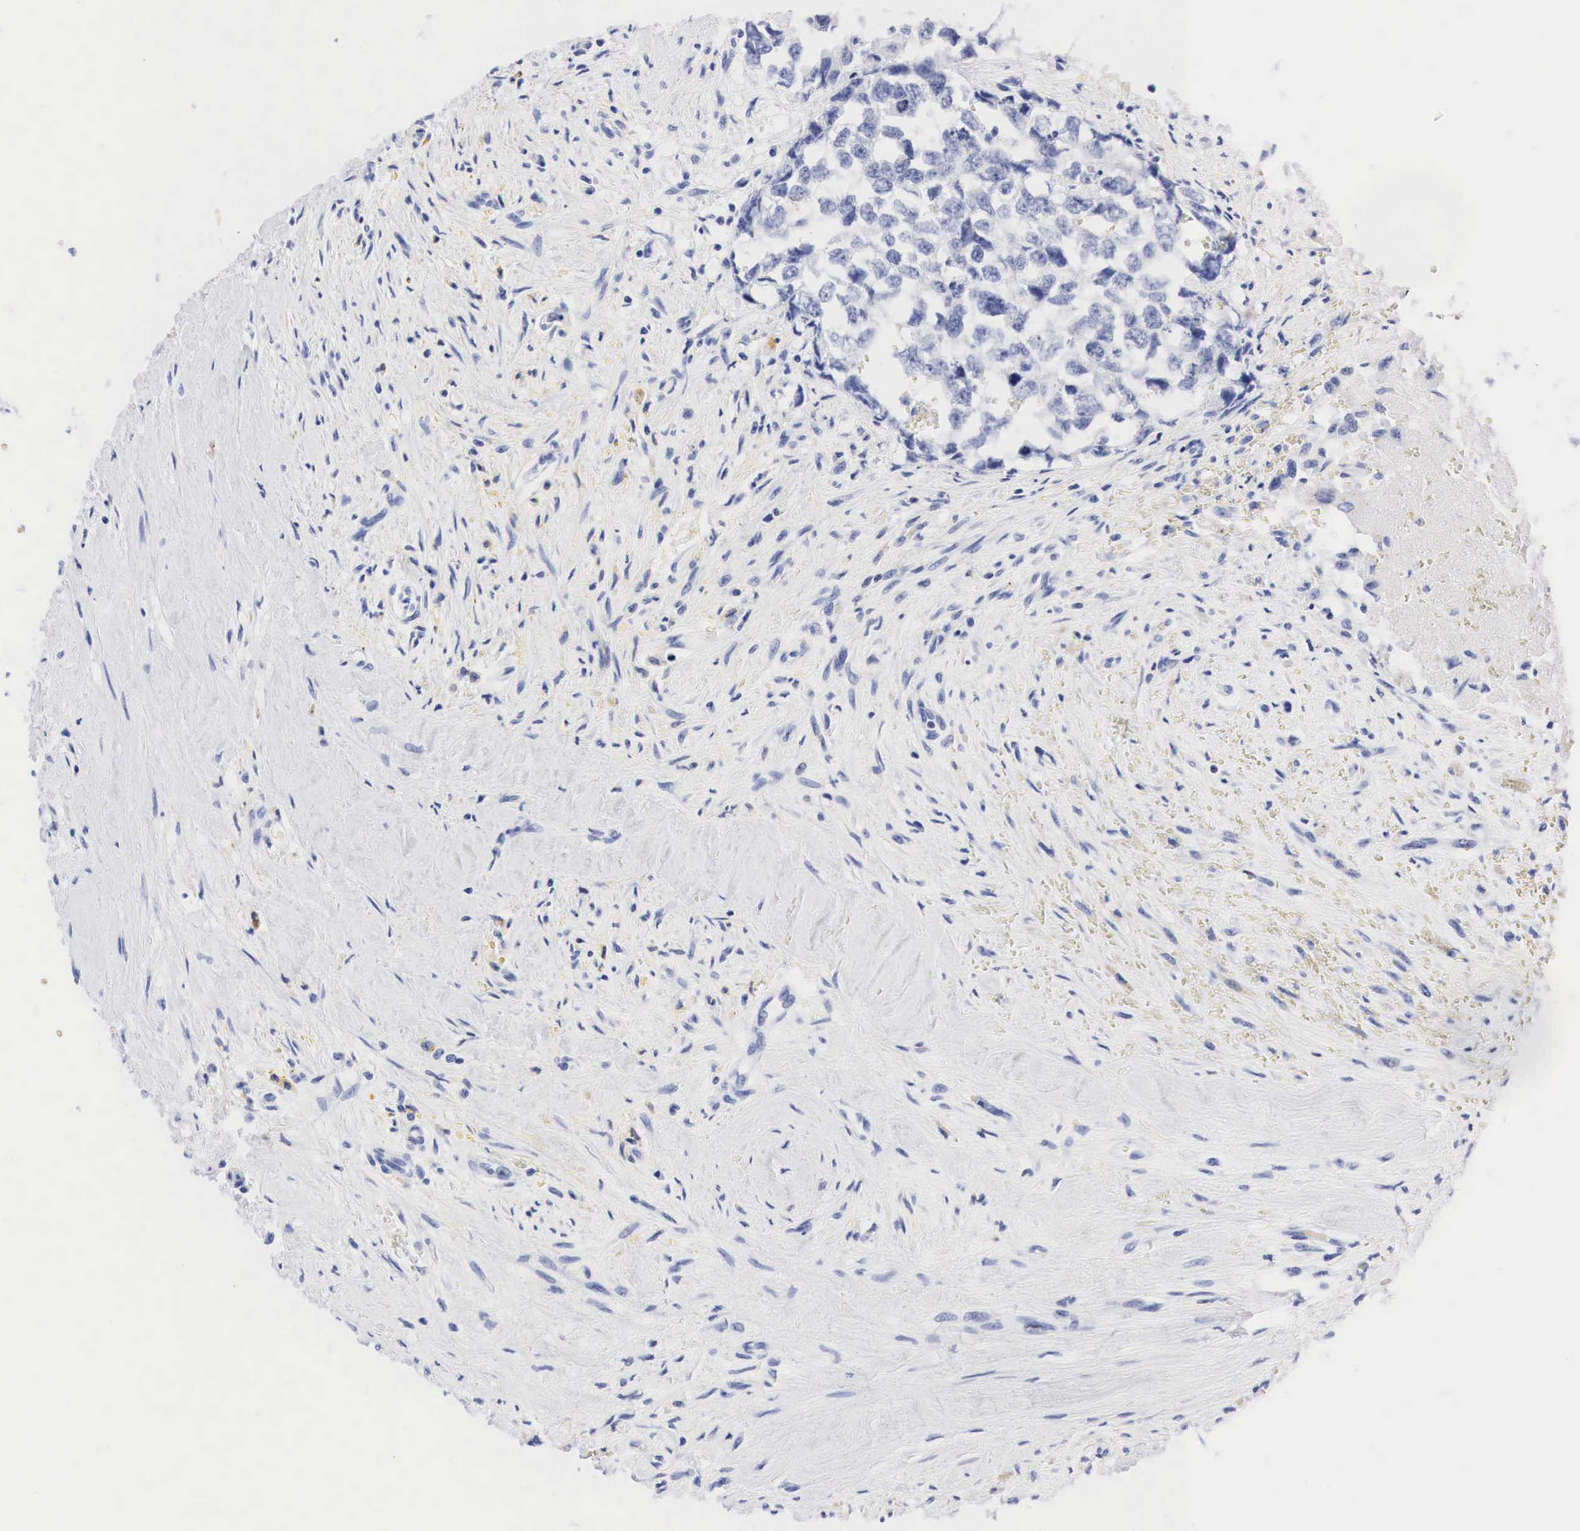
{"staining": {"intensity": "negative", "quantity": "none", "location": "none"}, "tissue": "testis cancer", "cell_type": "Tumor cells", "image_type": "cancer", "snomed": [{"axis": "morphology", "description": "Carcinoma, Embryonal, NOS"}, {"axis": "topography", "description": "Testis"}], "caption": "IHC histopathology image of neoplastic tissue: human embryonal carcinoma (testis) stained with DAB (3,3'-diaminobenzidine) displays no significant protein expression in tumor cells.", "gene": "NKX2-1", "patient": {"sex": "male", "age": 31}}